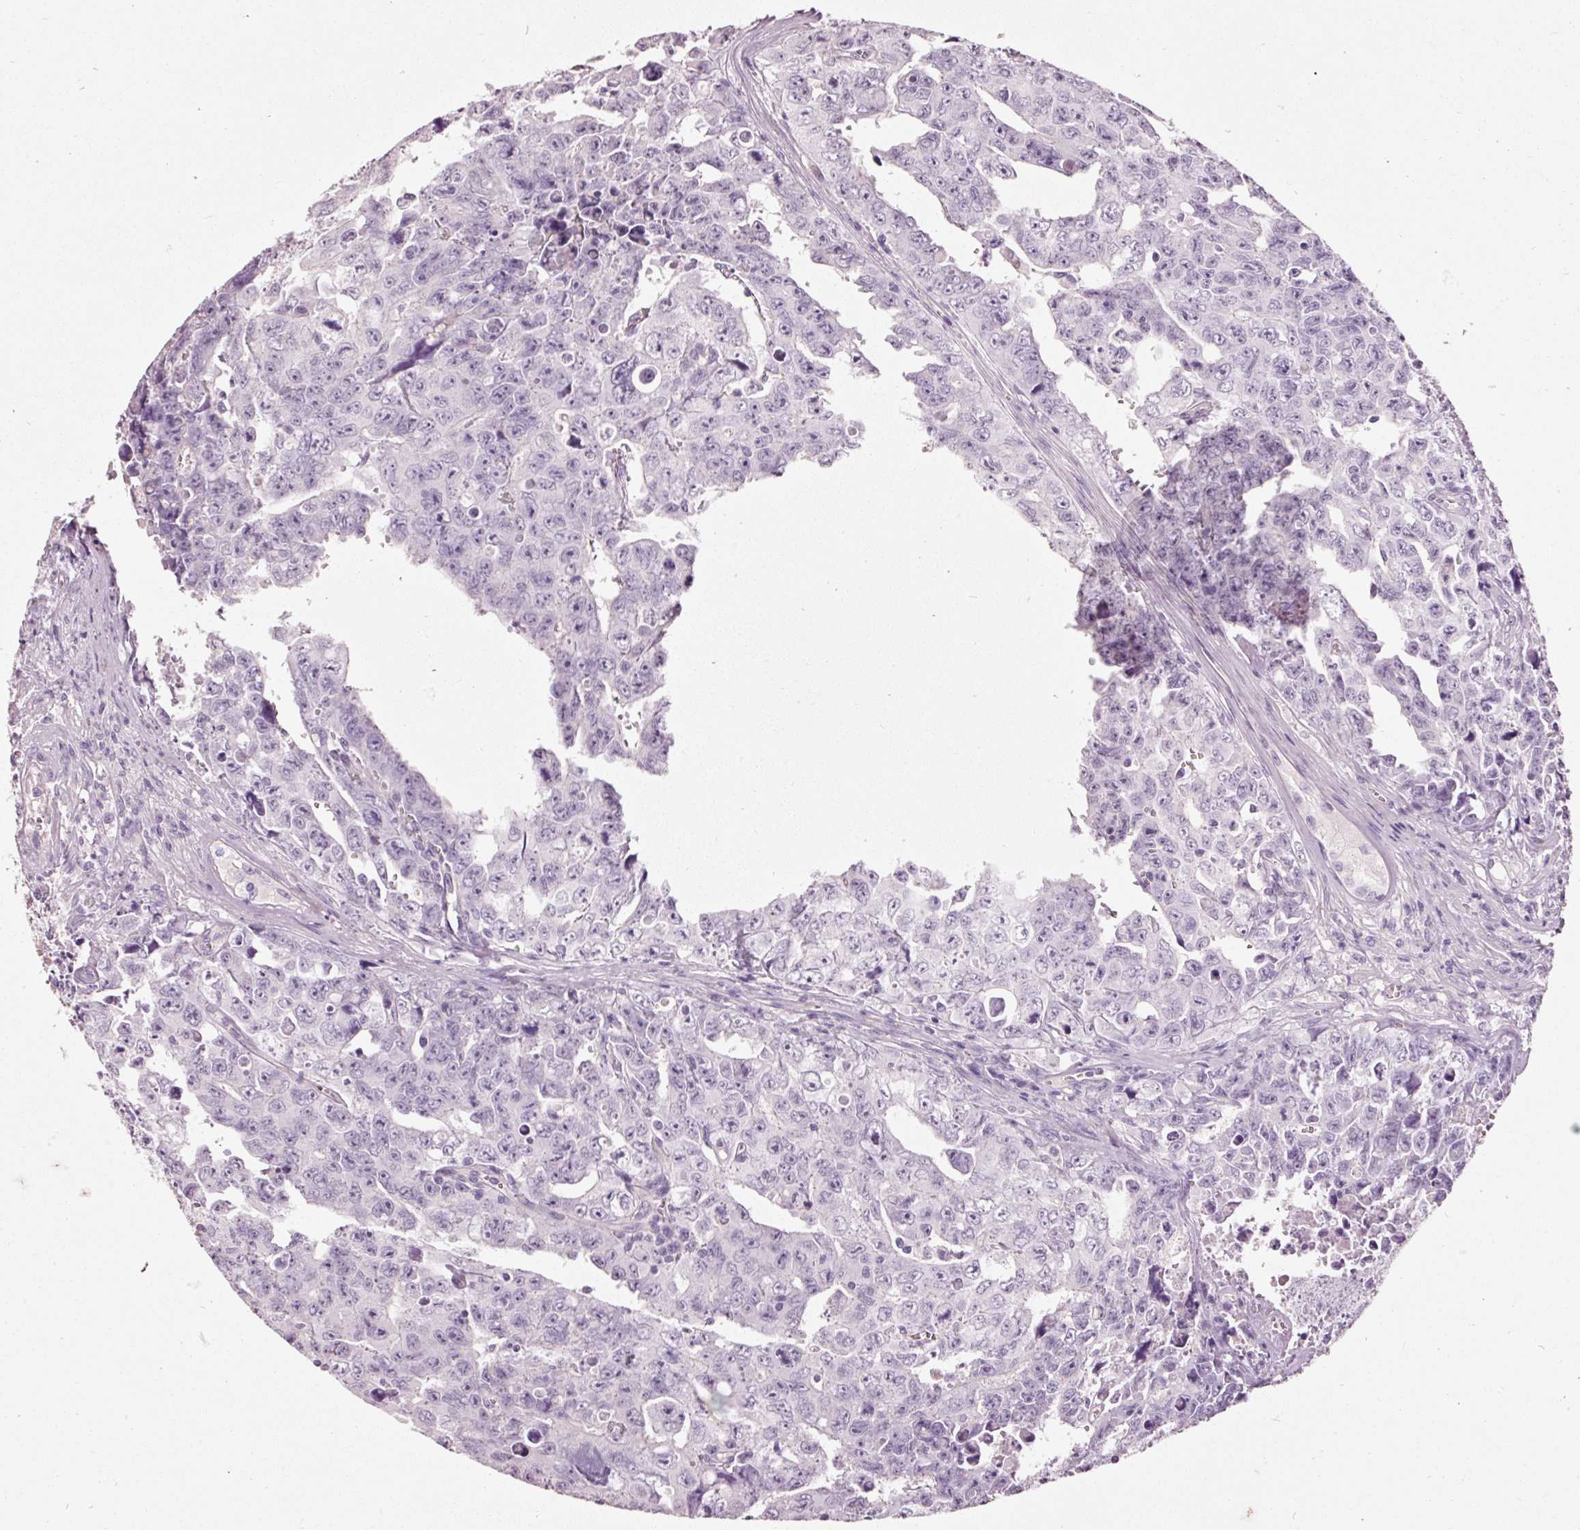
{"staining": {"intensity": "negative", "quantity": "none", "location": "none"}, "tissue": "testis cancer", "cell_type": "Tumor cells", "image_type": "cancer", "snomed": [{"axis": "morphology", "description": "Carcinoma, Embryonal, NOS"}, {"axis": "topography", "description": "Testis"}], "caption": "Tumor cells are negative for brown protein staining in embryonal carcinoma (testis).", "gene": "MUC5AC", "patient": {"sex": "male", "age": 24}}